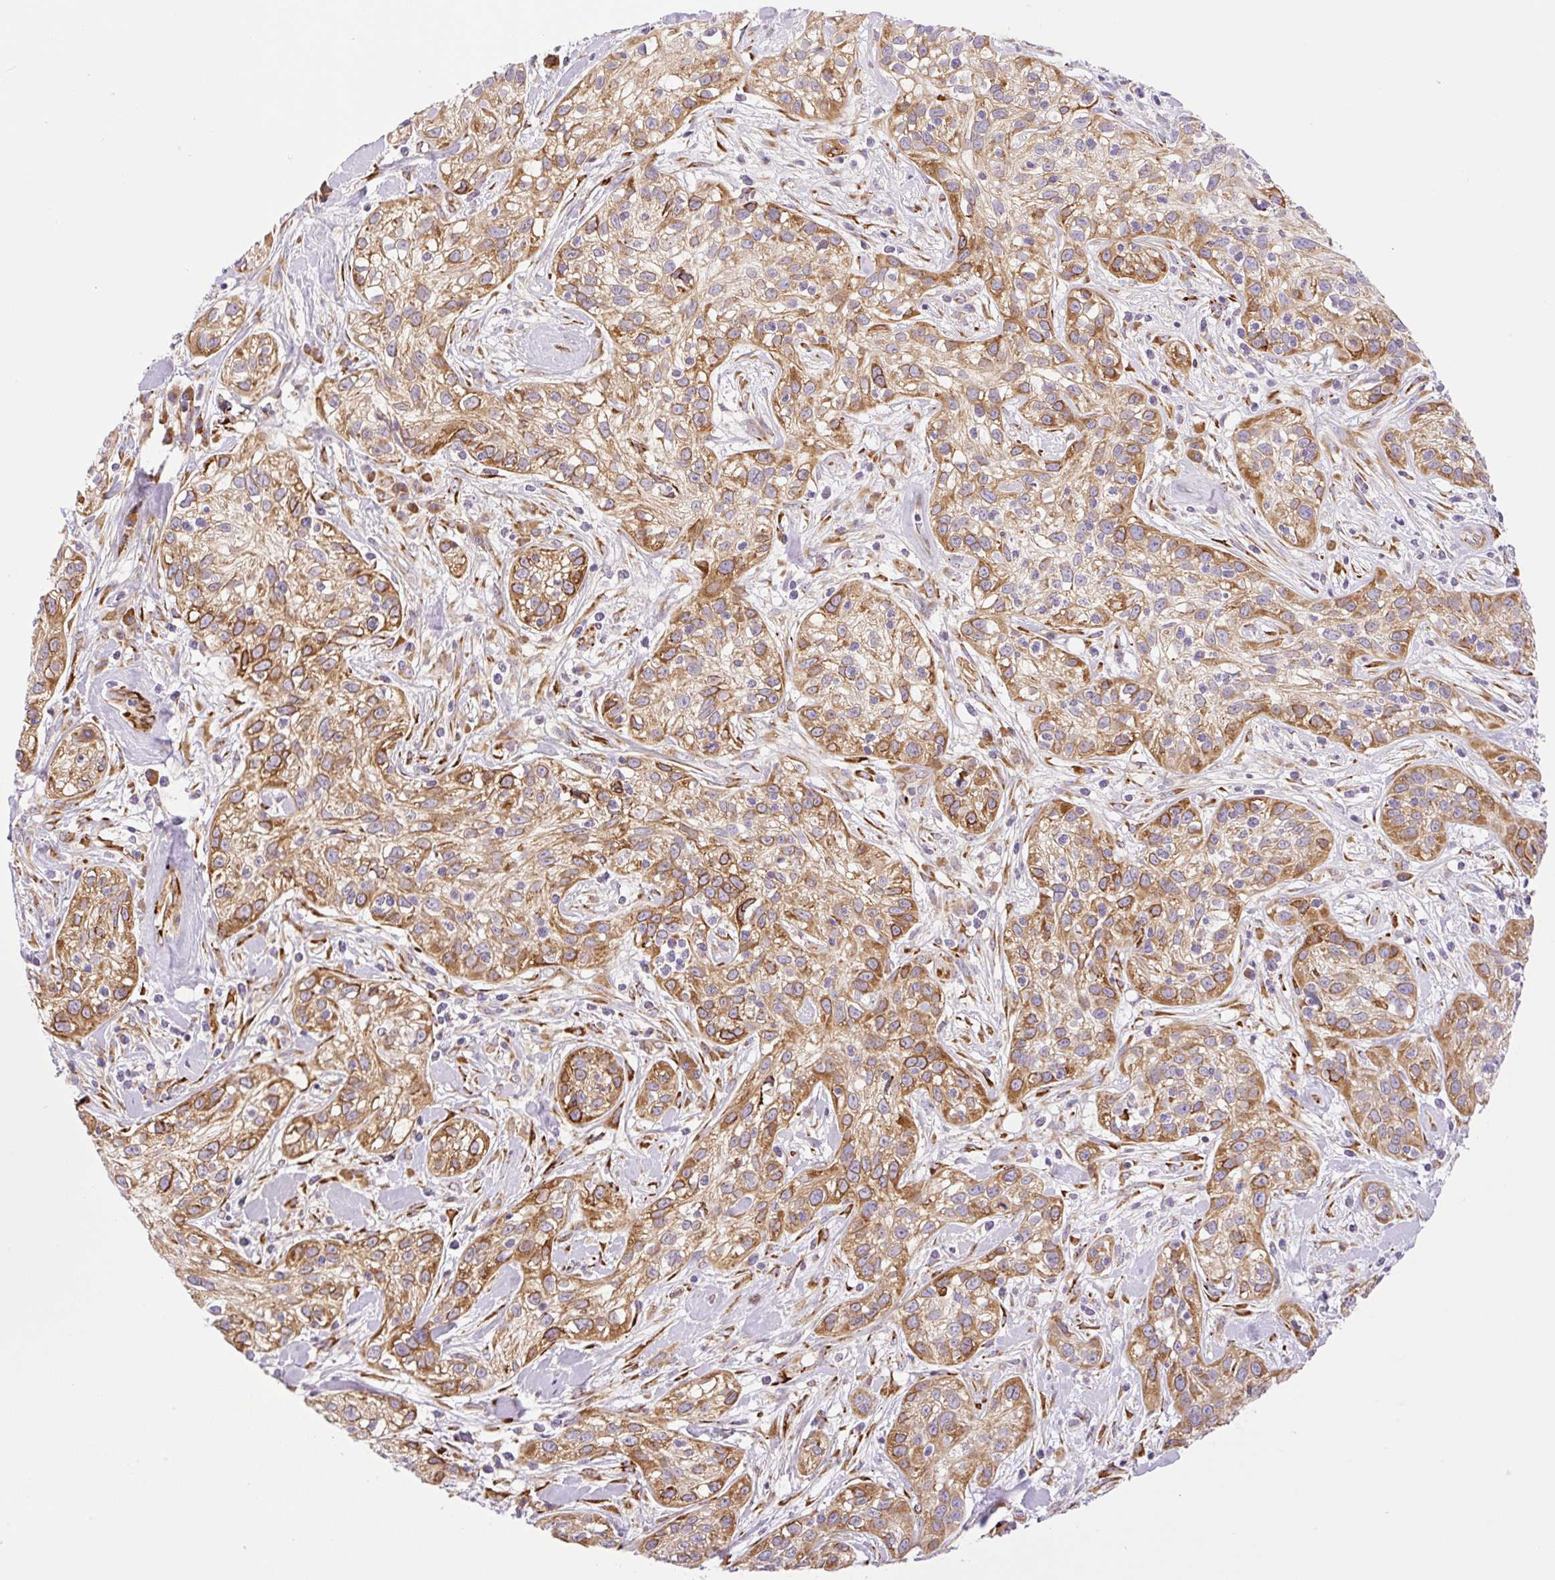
{"staining": {"intensity": "moderate", "quantity": "25%-75%", "location": "cytoplasmic/membranous"}, "tissue": "skin cancer", "cell_type": "Tumor cells", "image_type": "cancer", "snomed": [{"axis": "morphology", "description": "Squamous cell carcinoma, NOS"}, {"axis": "topography", "description": "Skin"}], "caption": "Brown immunohistochemical staining in skin cancer (squamous cell carcinoma) reveals moderate cytoplasmic/membranous staining in approximately 25%-75% of tumor cells.", "gene": "RAB30", "patient": {"sex": "male", "age": 82}}